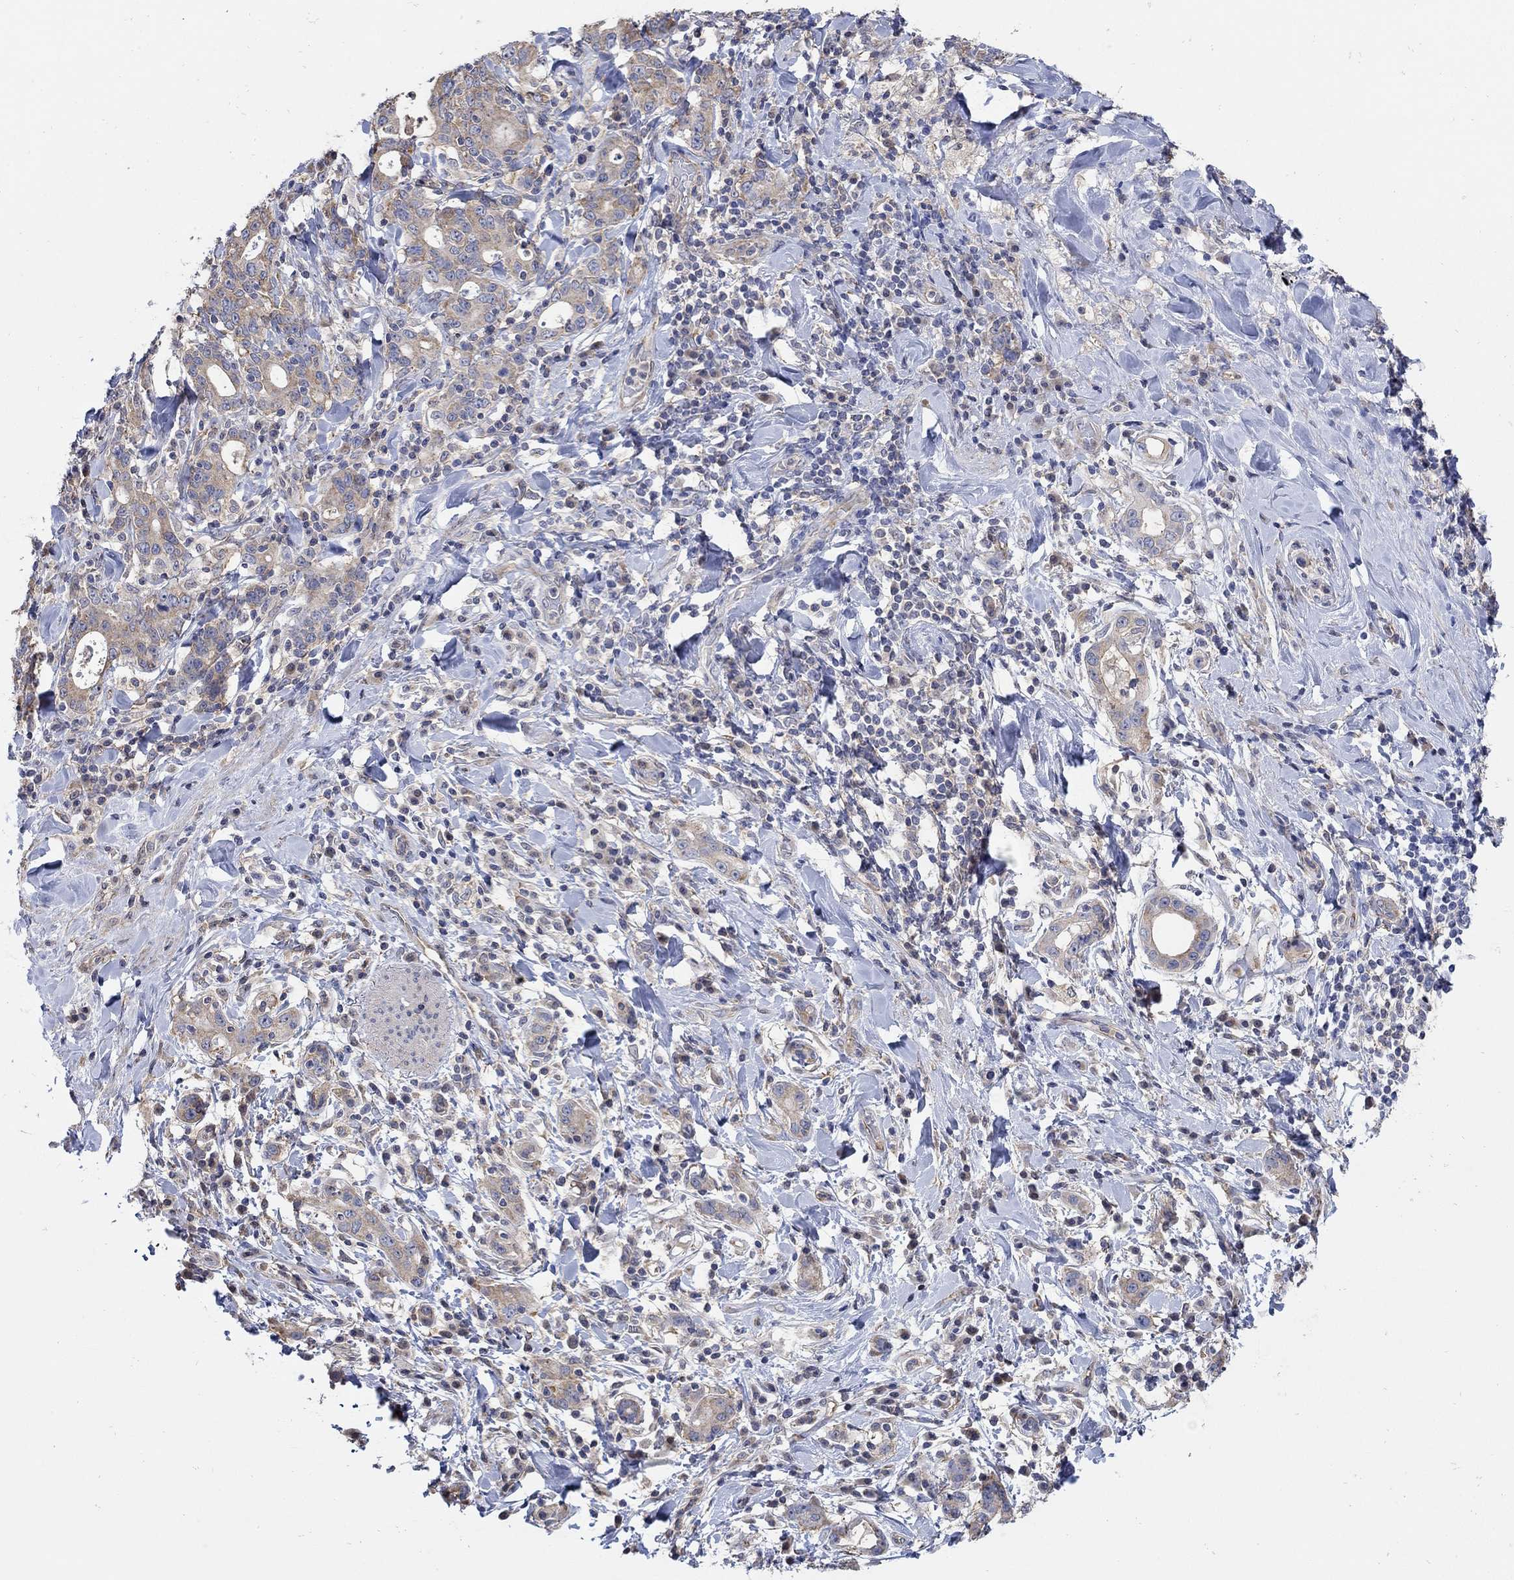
{"staining": {"intensity": "weak", "quantity": ">75%", "location": "cytoplasmic/membranous"}, "tissue": "stomach cancer", "cell_type": "Tumor cells", "image_type": "cancer", "snomed": [{"axis": "morphology", "description": "Adenocarcinoma, NOS"}, {"axis": "topography", "description": "Stomach"}], "caption": "This photomicrograph exhibits immunohistochemistry (IHC) staining of human stomach cancer (adenocarcinoma), with low weak cytoplasmic/membranous staining in approximately >75% of tumor cells.", "gene": "TEKT3", "patient": {"sex": "male", "age": 79}}